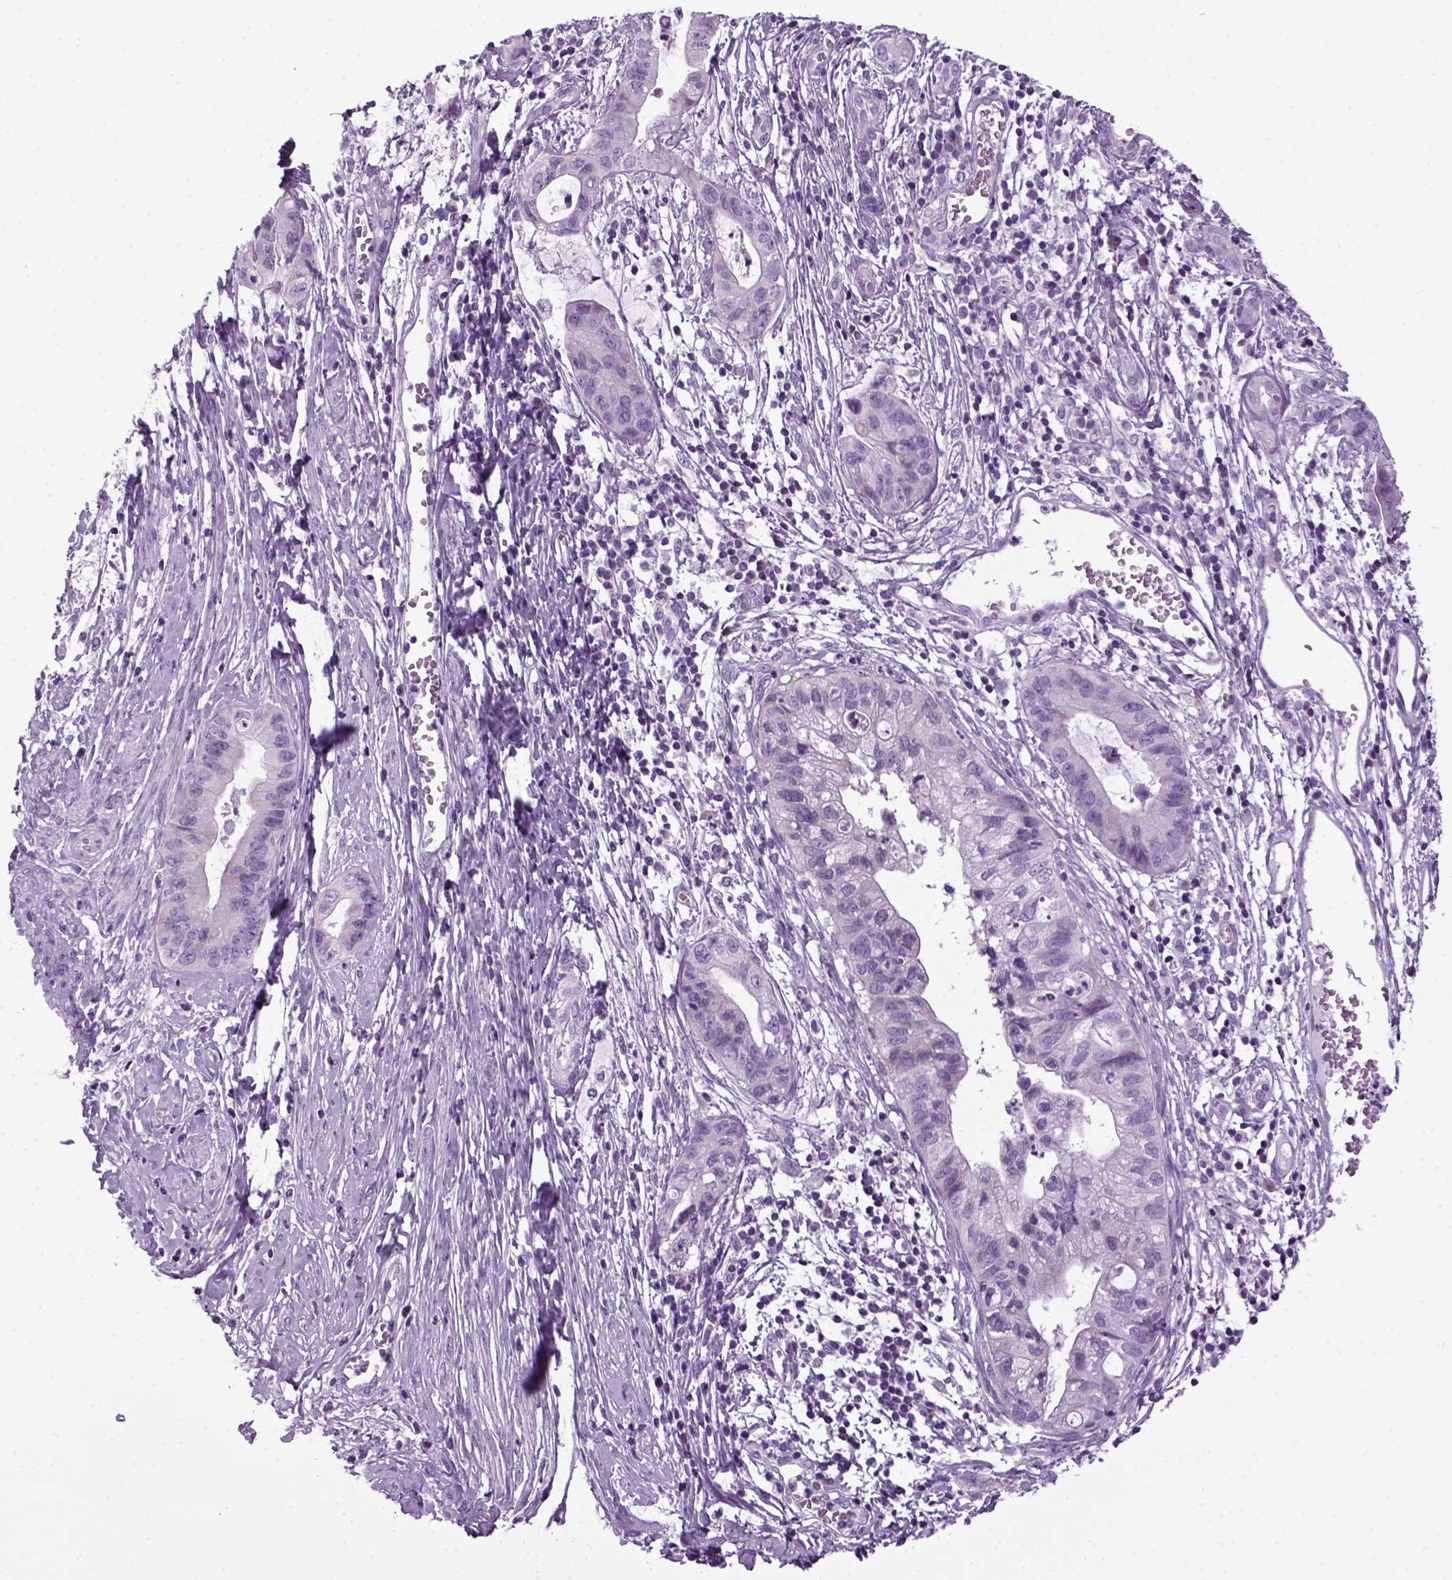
{"staining": {"intensity": "negative", "quantity": "none", "location": "none"}, "tissue": "cervical cancer", "cell_type": "Tumor cells", "image_type": "cancer", "snomed": [{"axis": "morphology", "description": "Adenocarcinoma, NOS"}, {"axis": "topography", "description": "Cervix"}], "caption": "IHC of adenocarcinoma (cervical) shows no positivity in tumor cells.", "gene": "HMCN2", "patient": {"sex": "female", "age": 44}}